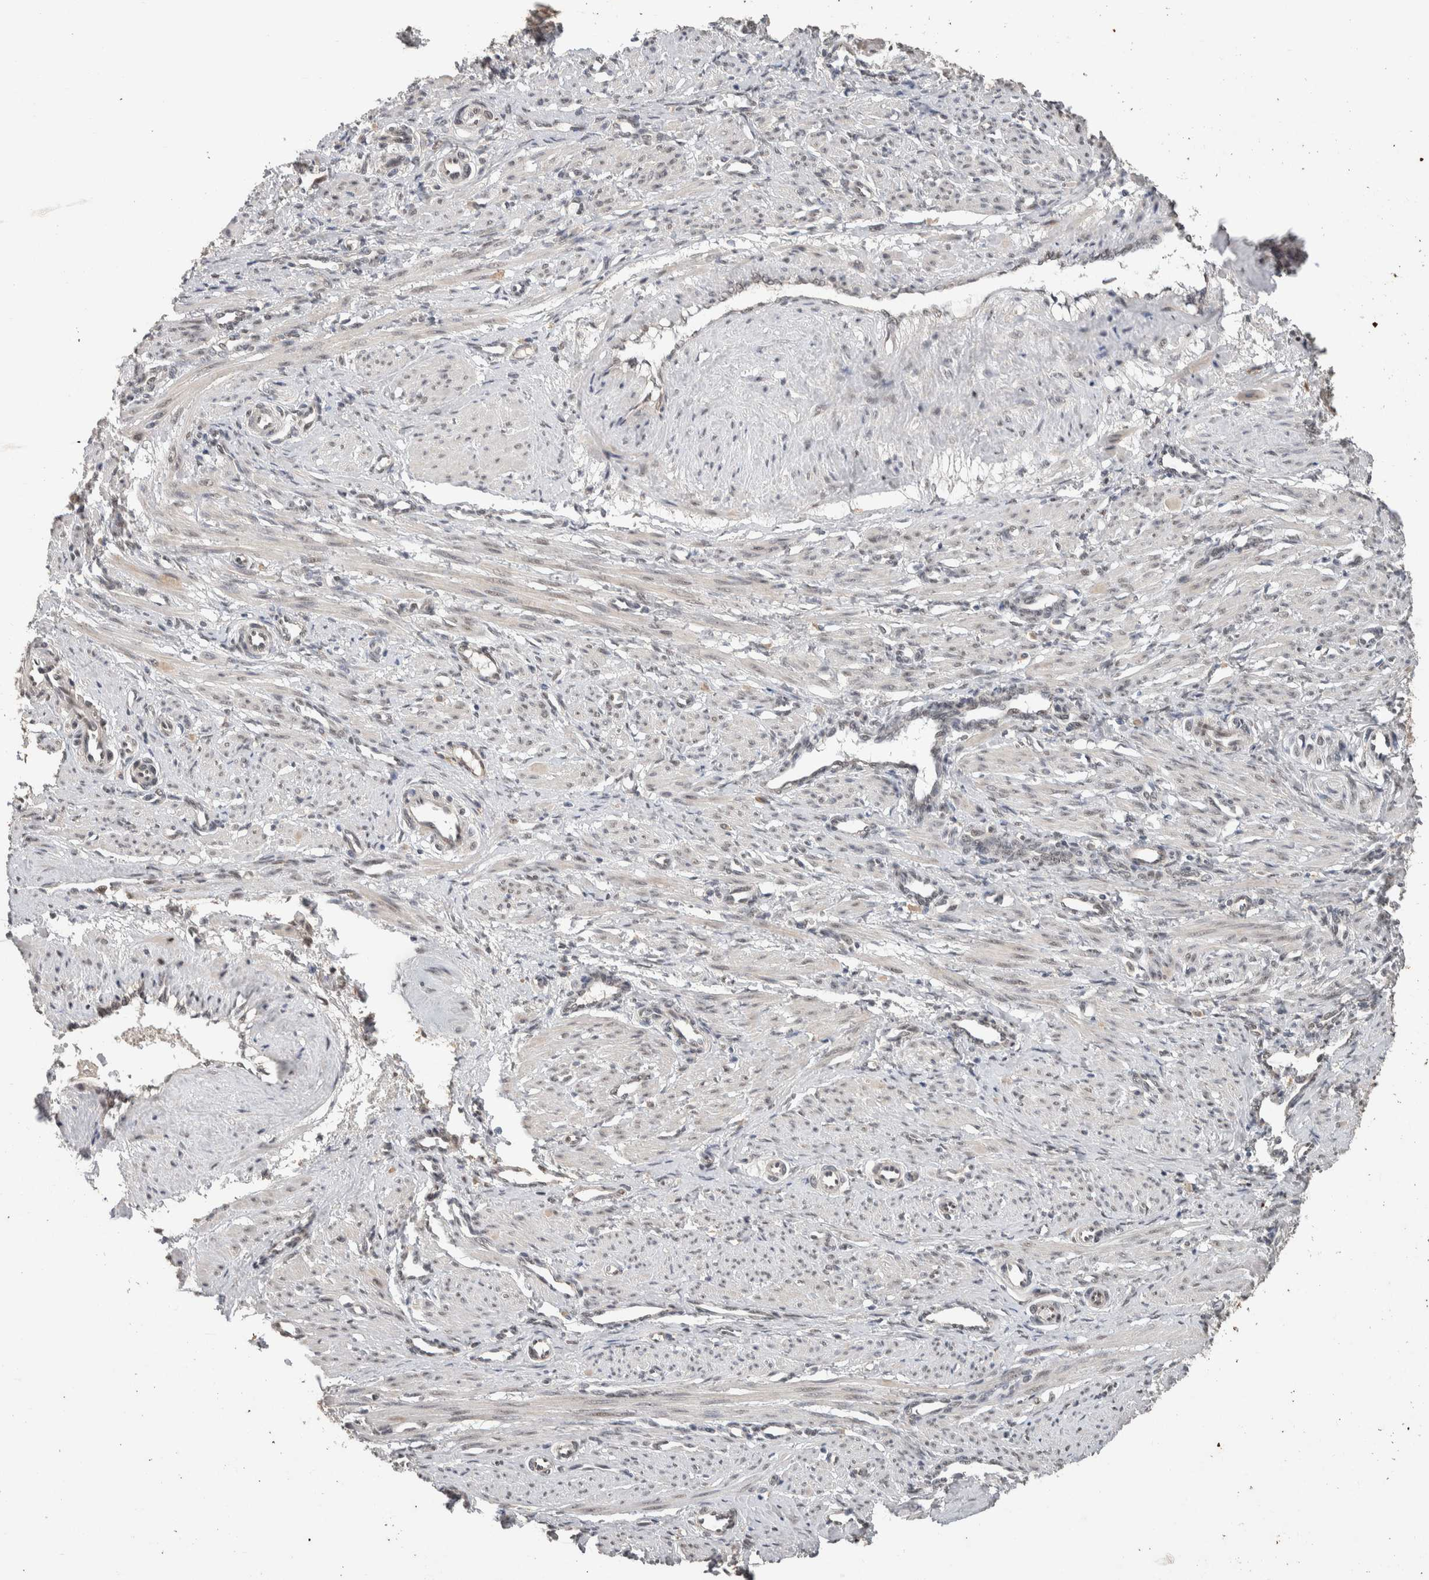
{"staining": {"intensity": "weak", "quantity": "<25%", "location": "cytoplasmic/membranous"}, "tissue": "smooth muscle", "cell_type": "Smooth muscle cells", "image_type": "normal", "snomed": [{"axis": "morphology", "description": "Normal tissue, NOS"}, {"axis": "topography", "description": "Endometrium"}], "caption": "Immunohistochemical staining of unremarkable smooth muscle exhibits no significant positivity in smooth muscle cells. The staining is performed using DAB brown chromogen with nuclei counter-stained in using hematoxylin.", "gene": "CYSRT1", "patient": {"sex": "female", "age": 33}}